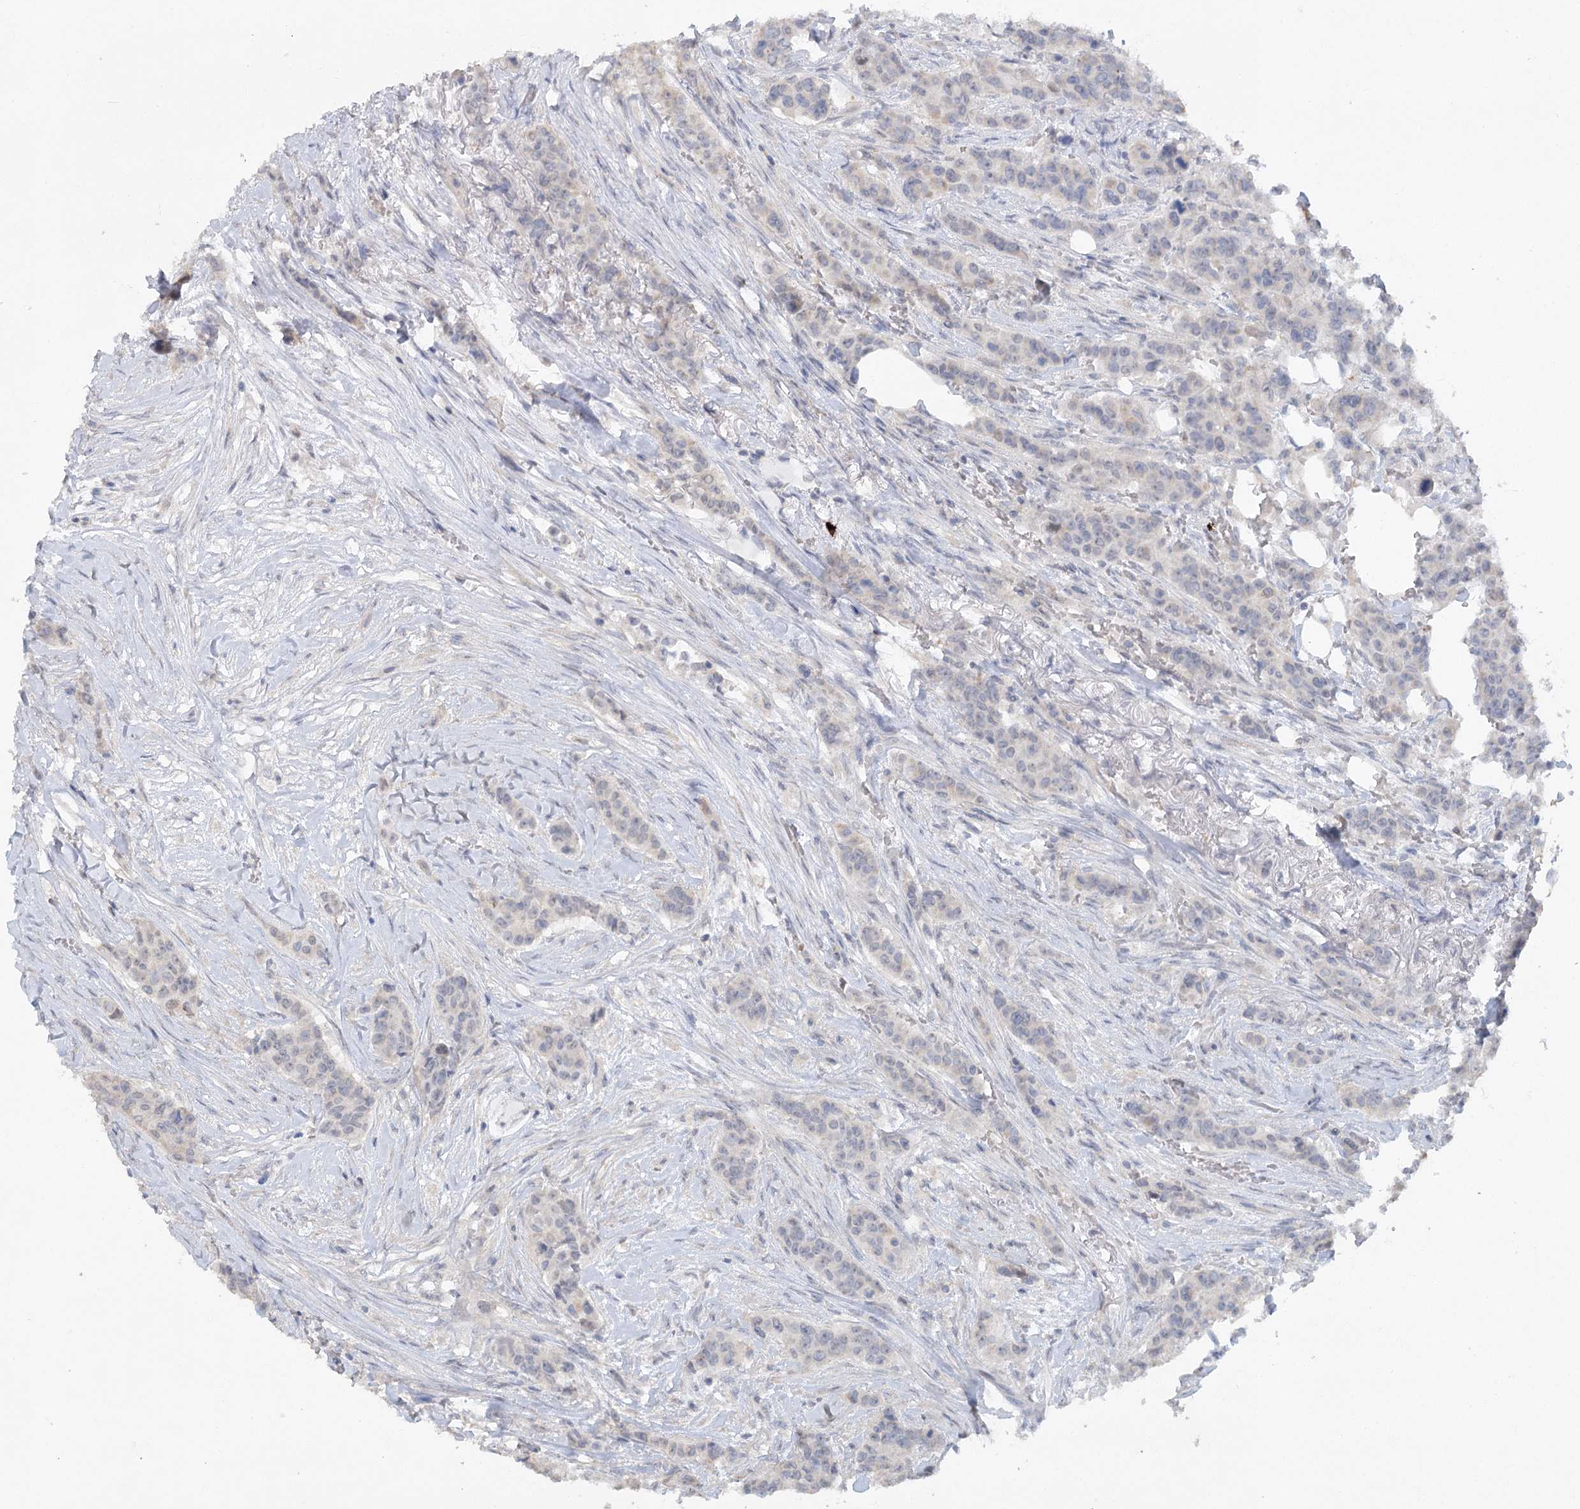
{"staining": {"intensity": "negative", "quantity": "none", "location": "none"}, "tissue": "breast cancer", "cell_type": "Tumor cells", "image_type": "cancer", "snomed": [{"axis": "morphology", "description": "Duct carcinoma"}, {"axis": "topography", "description": "Breast"}], "caption": "There is no significant staining in tumor cells of infiltrating ductal carcinoma (breast).", "gene": "TRAF3IP1", "patient": {"sex": "female", "age": 40}}